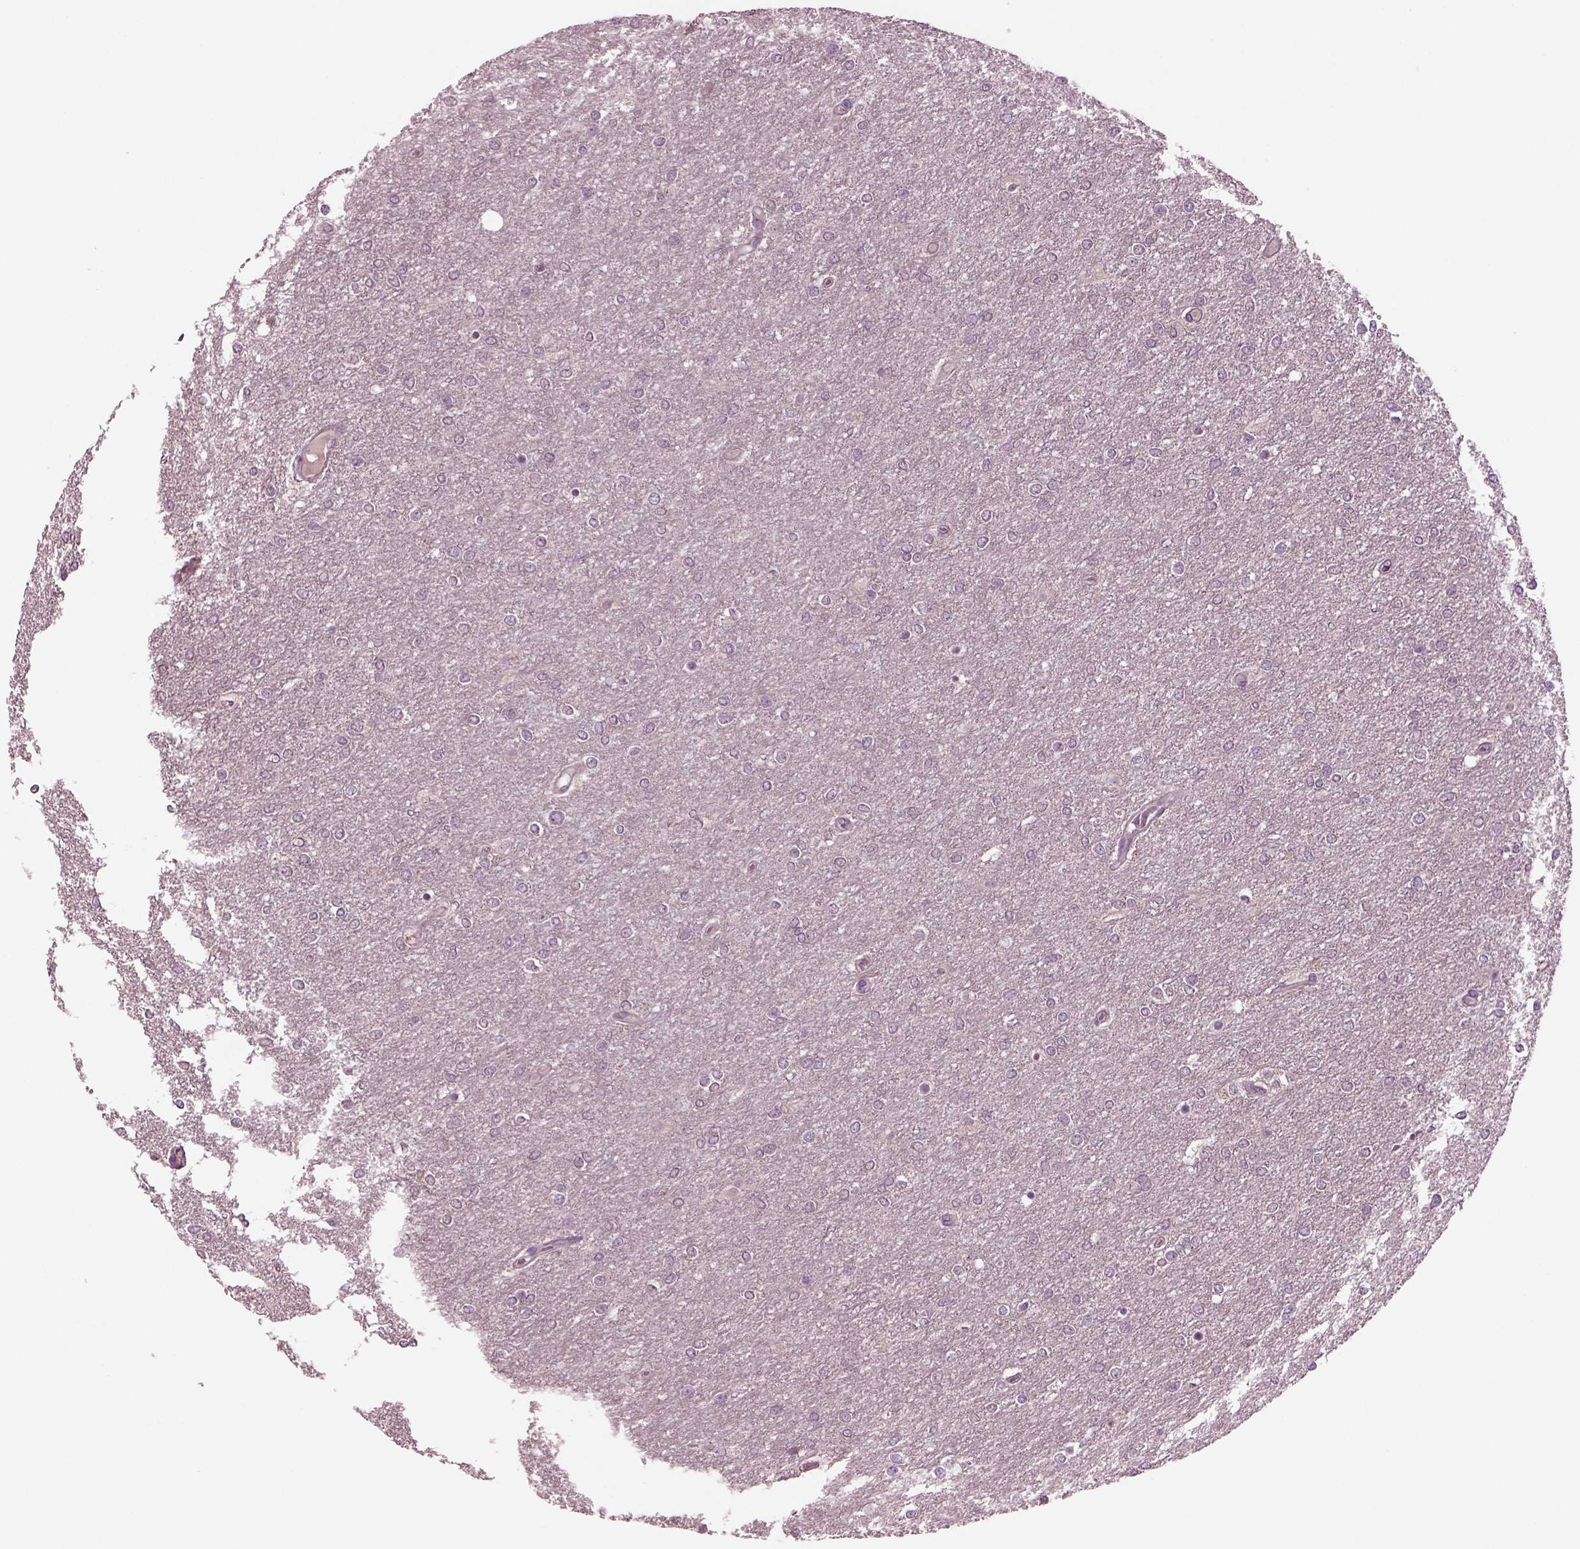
{"staining": {"intensity": "negative", "quantity": "none", "location": "none"}, "tissue": "glioma", "cell_type": "Tumor cells", "image_type": "cancer", "snomed": [{"axis": "morphology", "description": "Glioma, malignant, High grade"}, {"axis": "topography", "description": "Brain"}], "caption": "Immunohistochemistry (IHC) image of neoplastic tissue: human high-grade glioma (malignant) stained with DAB demonstrates no significant protein expression in tumor cells.", "gene": "CLCN4", "patient": {"sex": "female", "age": 61}}